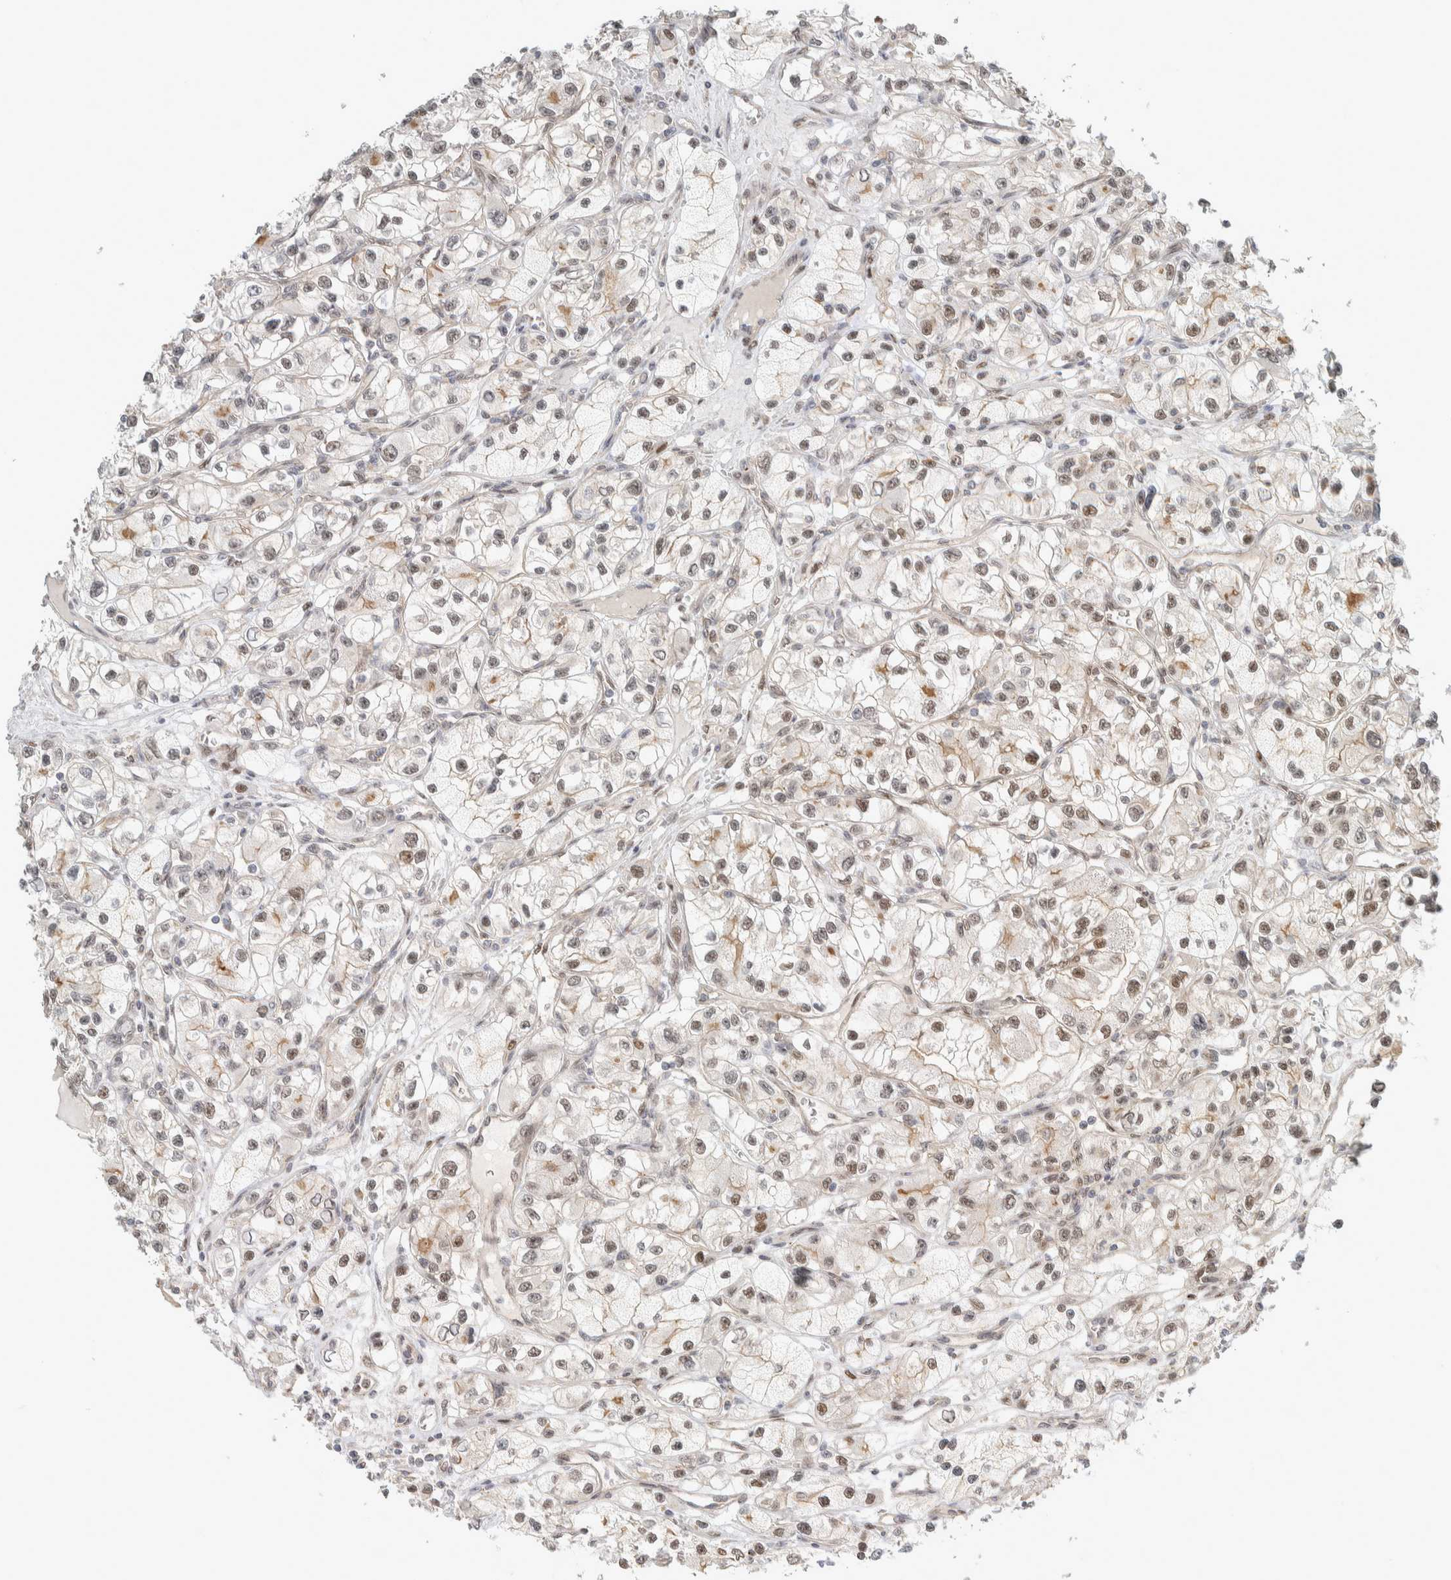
{"staining": {"intensity": "weak", "quantity": "25%-75%", "location": "nuclear"}, "tissue": "renal cancer", "cell_type": "Tumor cells", "image_type": "cancer", "snomed": [{"axis": "morphology", "description": "Adenocarcinoma, NOS"}, {"axis": "topography", "description": "Kidney"}], "caption": "Renal cancer (adenocarcinoma) tissue exhibits weak nuclear positivity in about 25%-75% of tumor cells, visualized by immunohistochemistry. The staining was performed using DAB, with brown indicating positive protein expression. Nuclei are stained blue with hematoxylin.", "gene": "TFE3", "patient": {"sex": "female", "age": 57}}